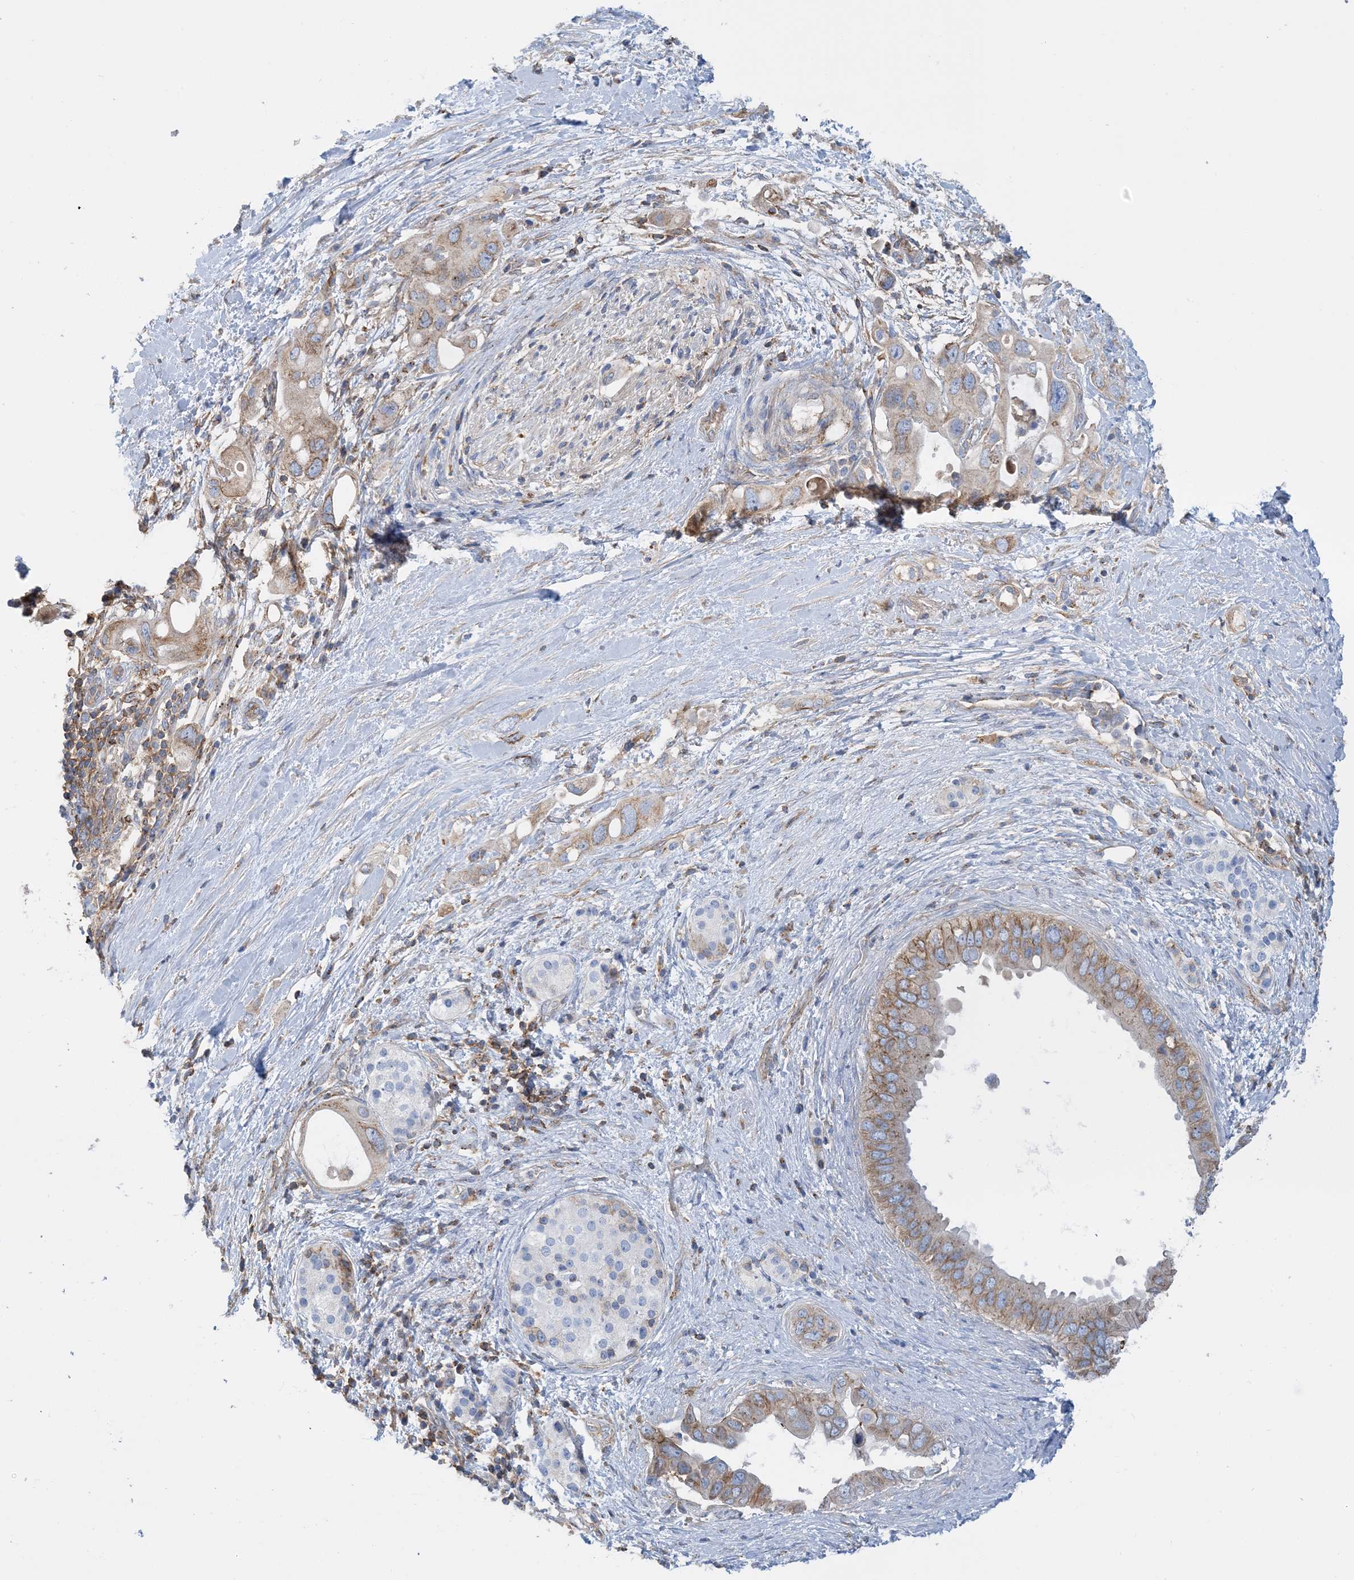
{"staining": {"intensity": "moderate", "quantity": ">75%", "location": "cytoplasmic/membranous"}, "tissue": "pancreatic cancer", "cell_type": "Tumor cells", "image_type": "cancer", "snomed": [{"axis": "morphology", "description": "Adenocarcinoma, NOS"}, {"axis": "topography", "description": "Pancreas"}], "caption": "Adenocarcinoma (pancreatic) was stained to show a protein in brown. There is medium levels of moderate cytoplasmic/membranous positivity in approximately >75% of tumor cells.", "gene": "CALHM5", "patient": {"sex": "female", "age": 56}}